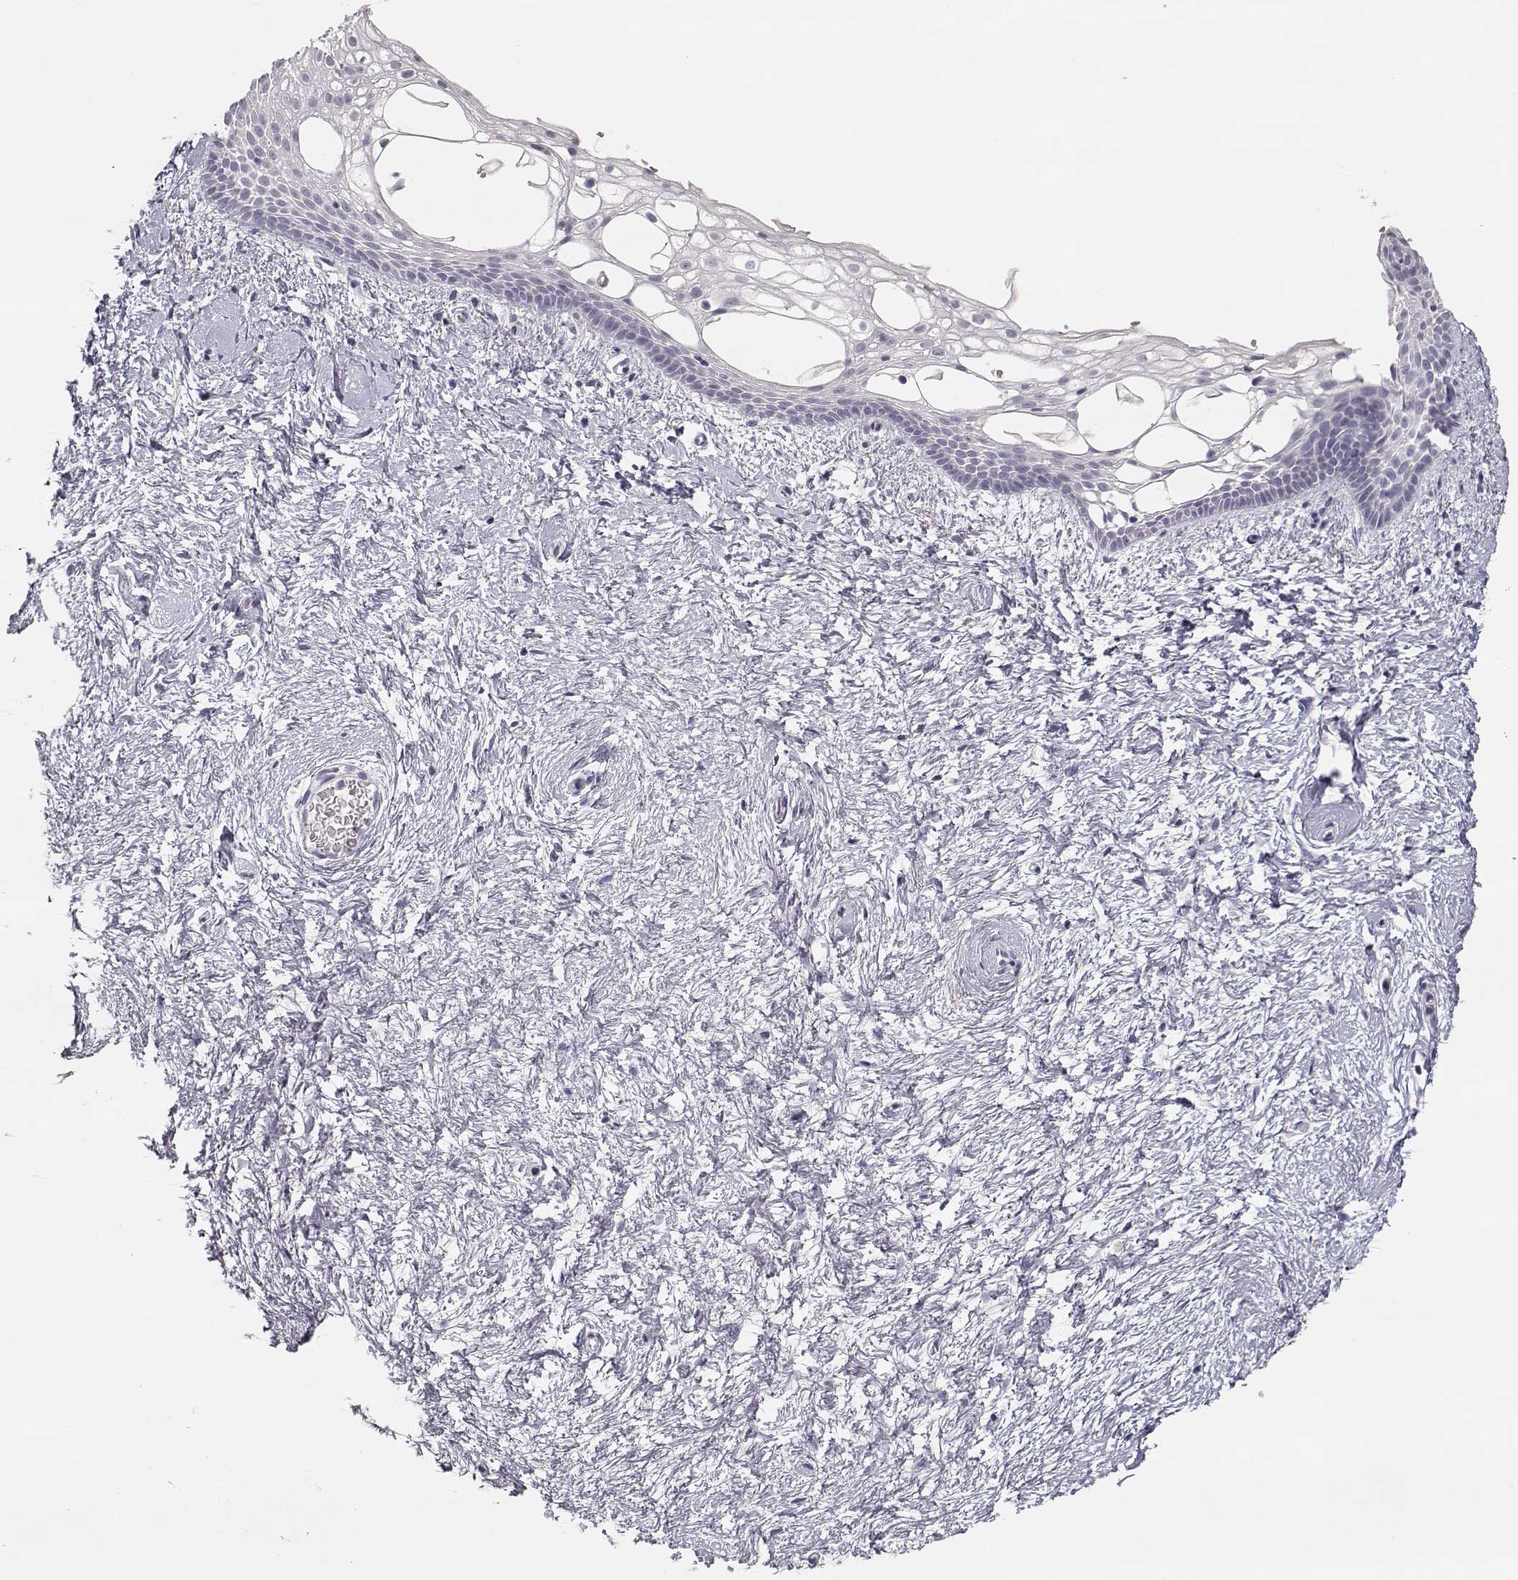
{"staining": {"intensity": "negative", "quantity": "none", "location": "none"}, "tissue": "vagina", "cell_type": "Squamous epithelial cells", "image_type": "normal", "snomed": [{"axis": "morphology", "description": "Normal tissue, NOS"}, {"axis": "topography", "description": "Vagina"}], "caption": "A micrograph of human vagina is negative for staining in squamous epithelial cells. (Stains: DAB (3,3'-diaminobenzidine) immunohistochemistry (IHC) with hematoxylin counter stain, Microscopy: brightfield microscopy at high magnification).", "gene": "TKTL1", "patient": {"sex": "female", "age": 61}}